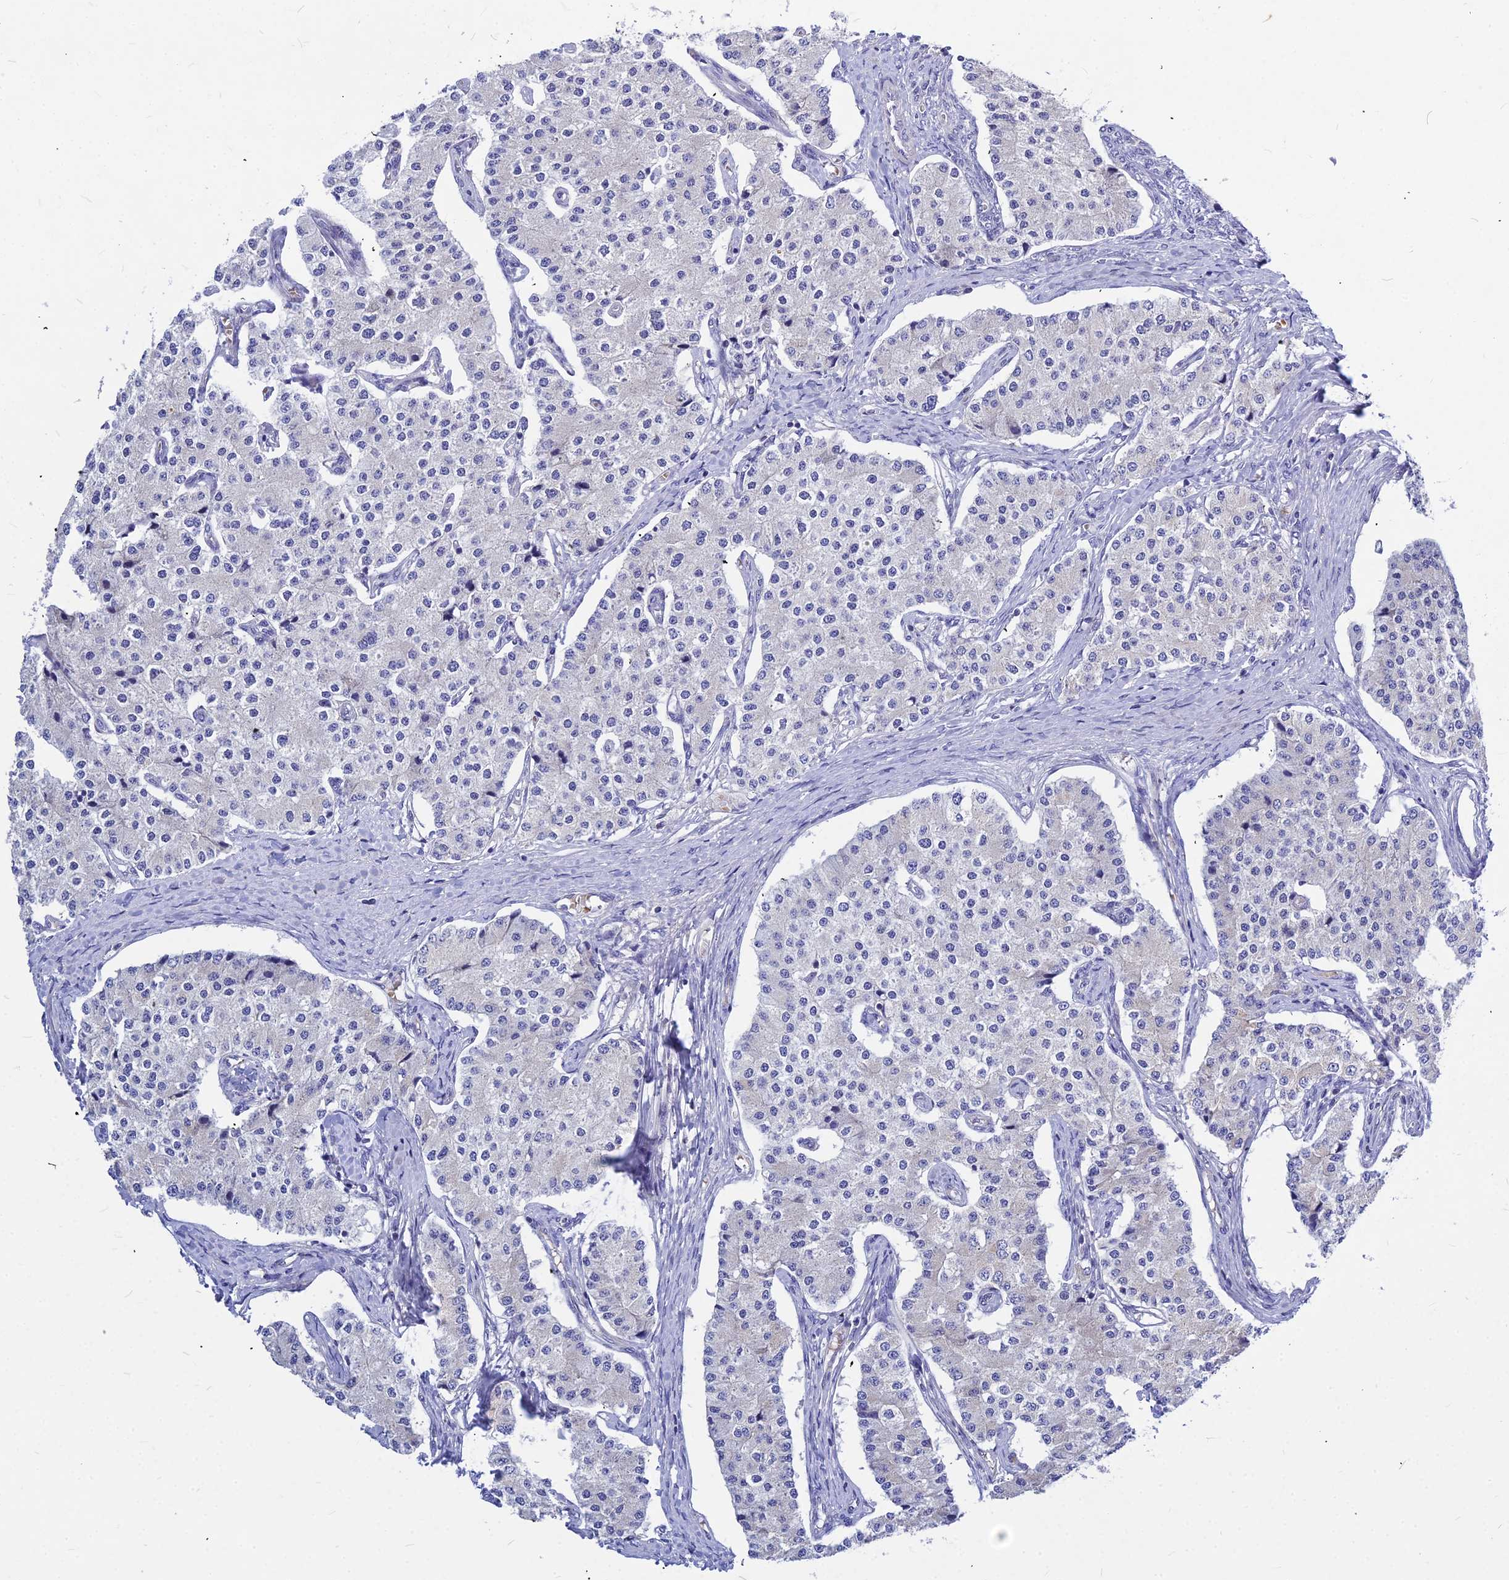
{"staining": {"intensity": "moderate", "quantity": "<25%", "location": "cytoplasmic/membranous"}, "tissue": "carcinoid", "cell_type": "Tumor cells", "image_type": "cancer", "snomed": [{"axis": "morphology", "description": "Carcinoid, malignant, NOS"}, {"axis": "topography", "description": "Colon"}], "caption": "Immunohistochemical staining of human carcinoid shows low levels of moderate cytoplasmic/membranous protein positivity in approximately <25% of tumor cells.", "gene": "DMRTA1", "patient": {"sex": "female", "age": 52}}